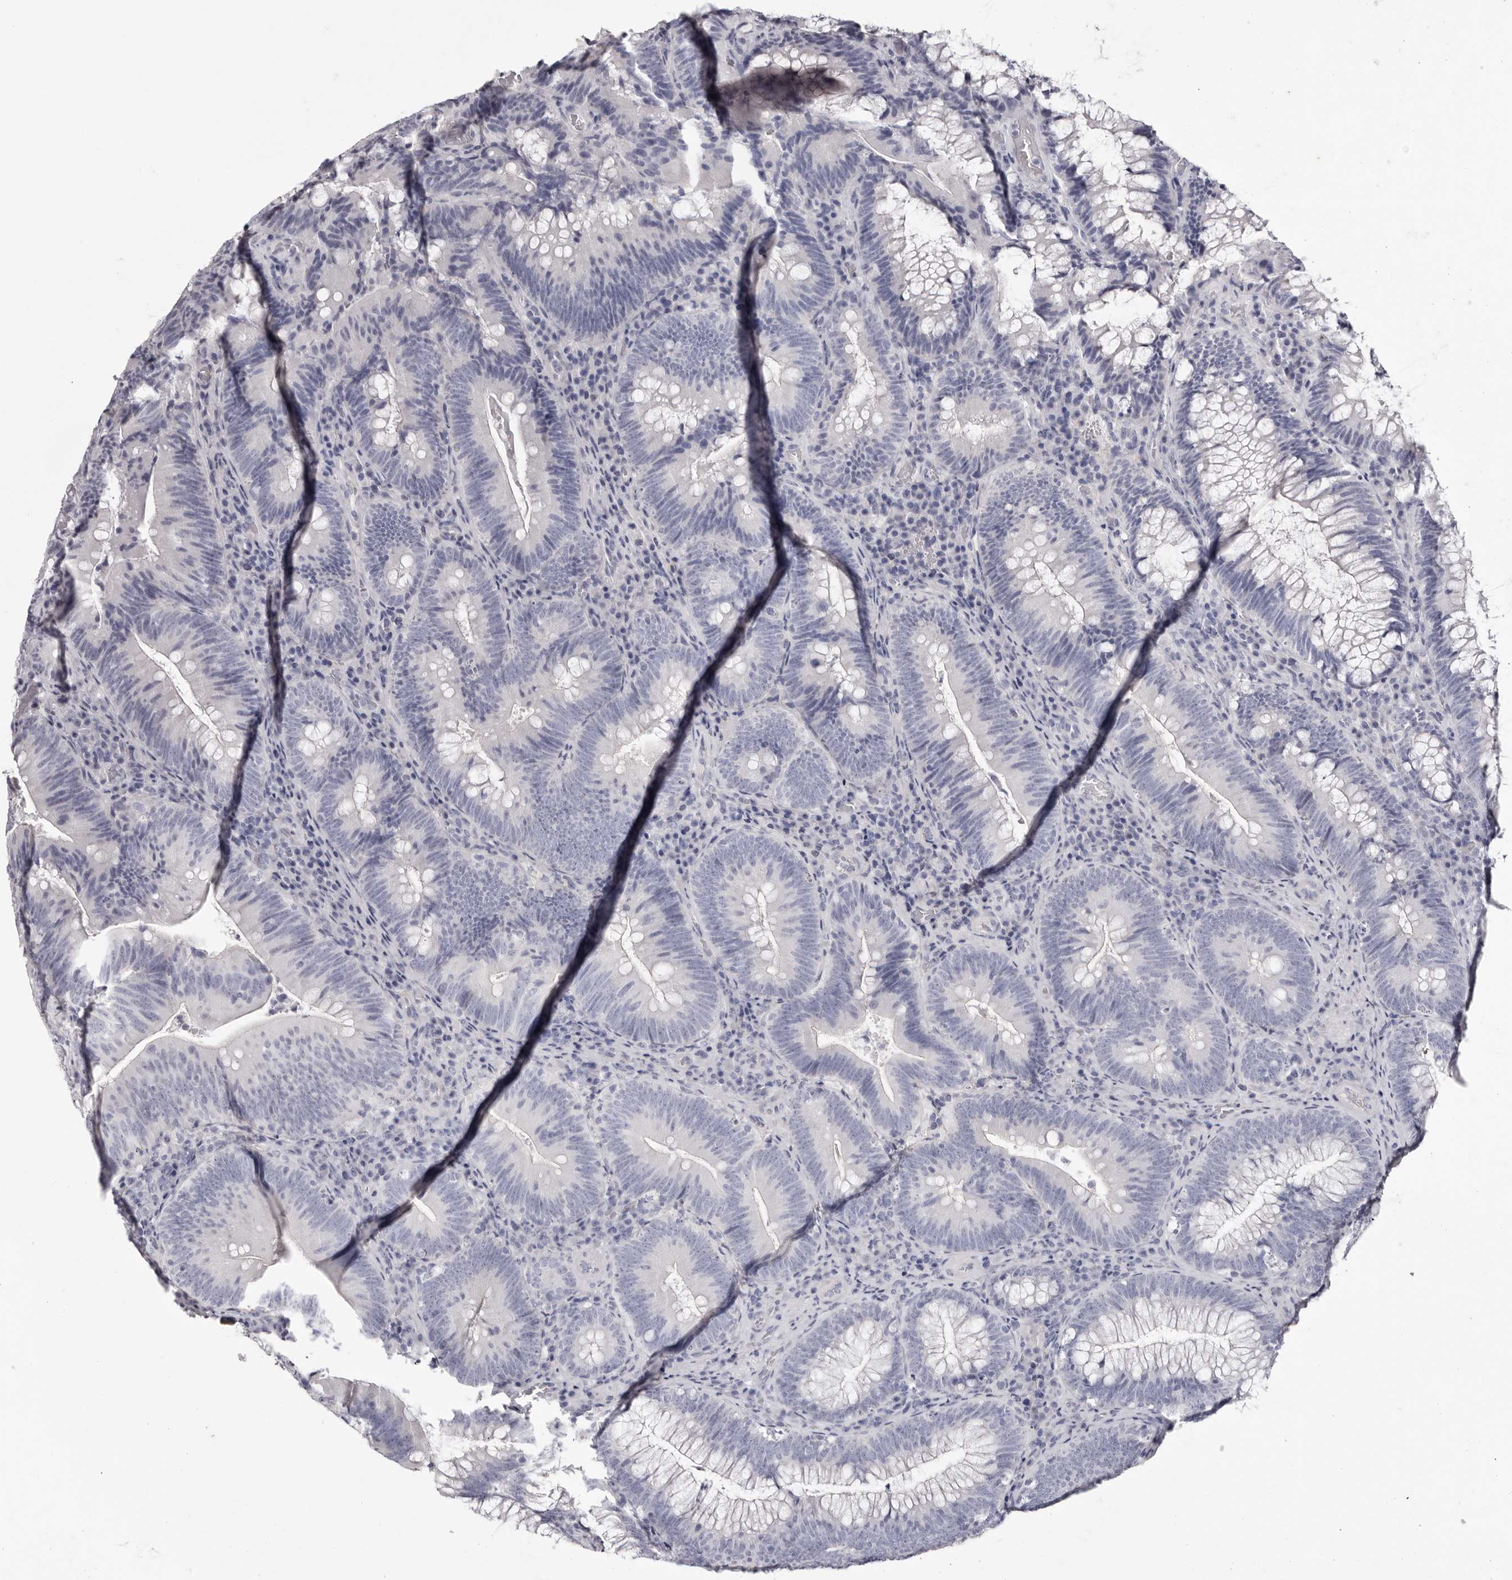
{"staining": {"intensity": "negative", "quantity": "none", "location": "none"}, "tissue": "colorectal cancer", "cell_type": "Tumor cells", "image_type": "cancer", "snomed": [{"axis": "morphology", "description": "Normal tissue, NOS"}, {"axis": "topography", "description": "Colon"}], "caption": "IHC image of neoplastic tissue: colorectal cancer stained with DAB exhibits no significant protein positivity in tumor cells. (Brightfield microscopy of DAB immunohistochemistry at high magnification).", "gene": "CA6", "patient": {"sex": "female", "age": 82}}